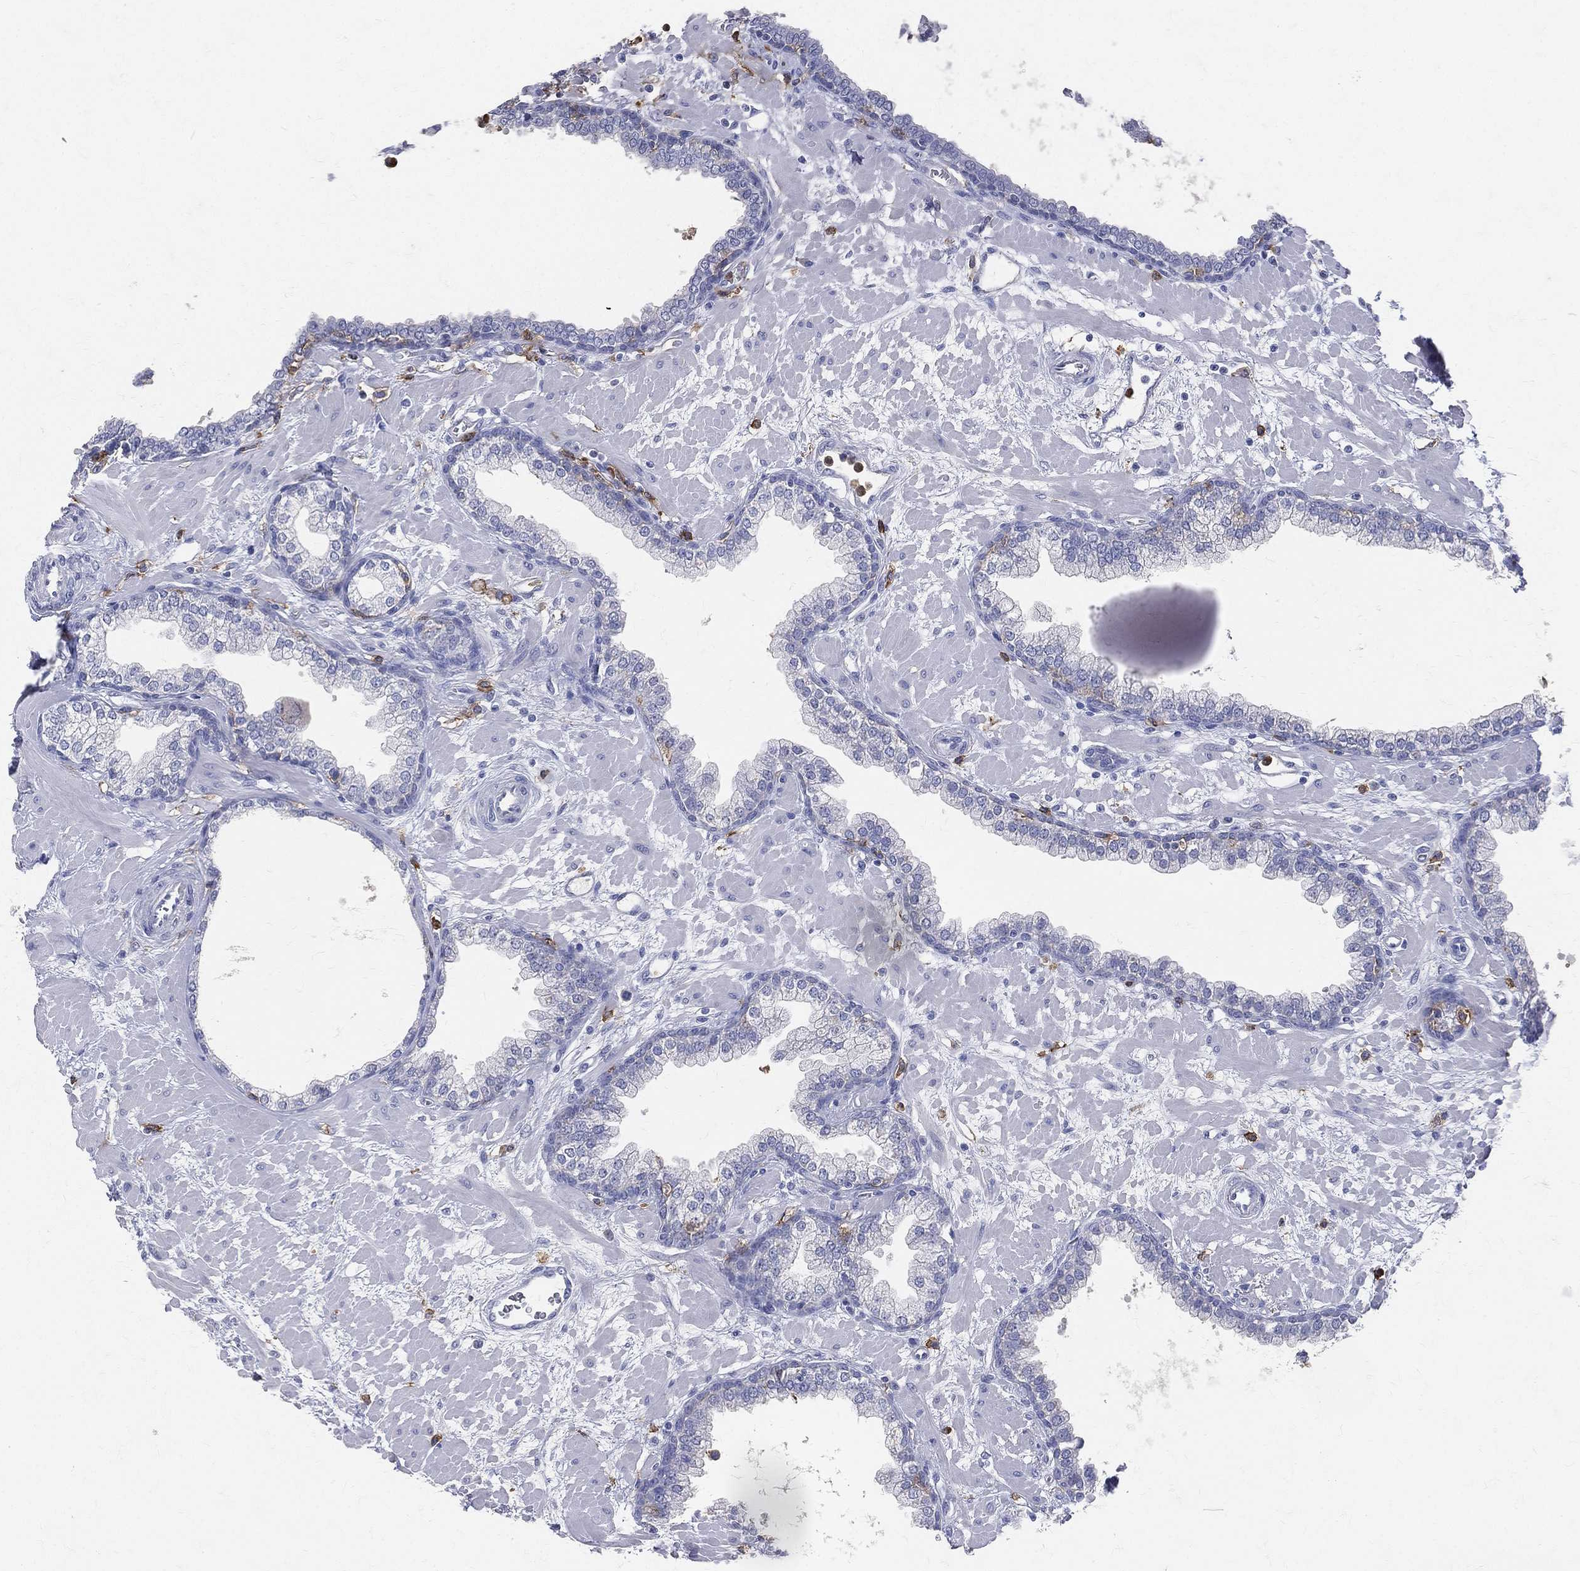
{"staining": {"intensity": "negative", "quantity": "none", "location": "none"}, "tissue": "prostate", "cell_type": "Glandular cells", "image_type": "normal", "snomed": [{"axis": "morphology", "description": "Normal tissue, NOS"}, {"axis": "topography", "description": "Prostate"}], "caption": "Immunohistochemistry (IHC) micrograph of unremarkable prostate: human prostate stained with DAB (3,3'-diaminobenzidine) displays no significant protein expression in glandular cells.", "gene": "CD33", "patient": {"sex": "male", "age": 63}}